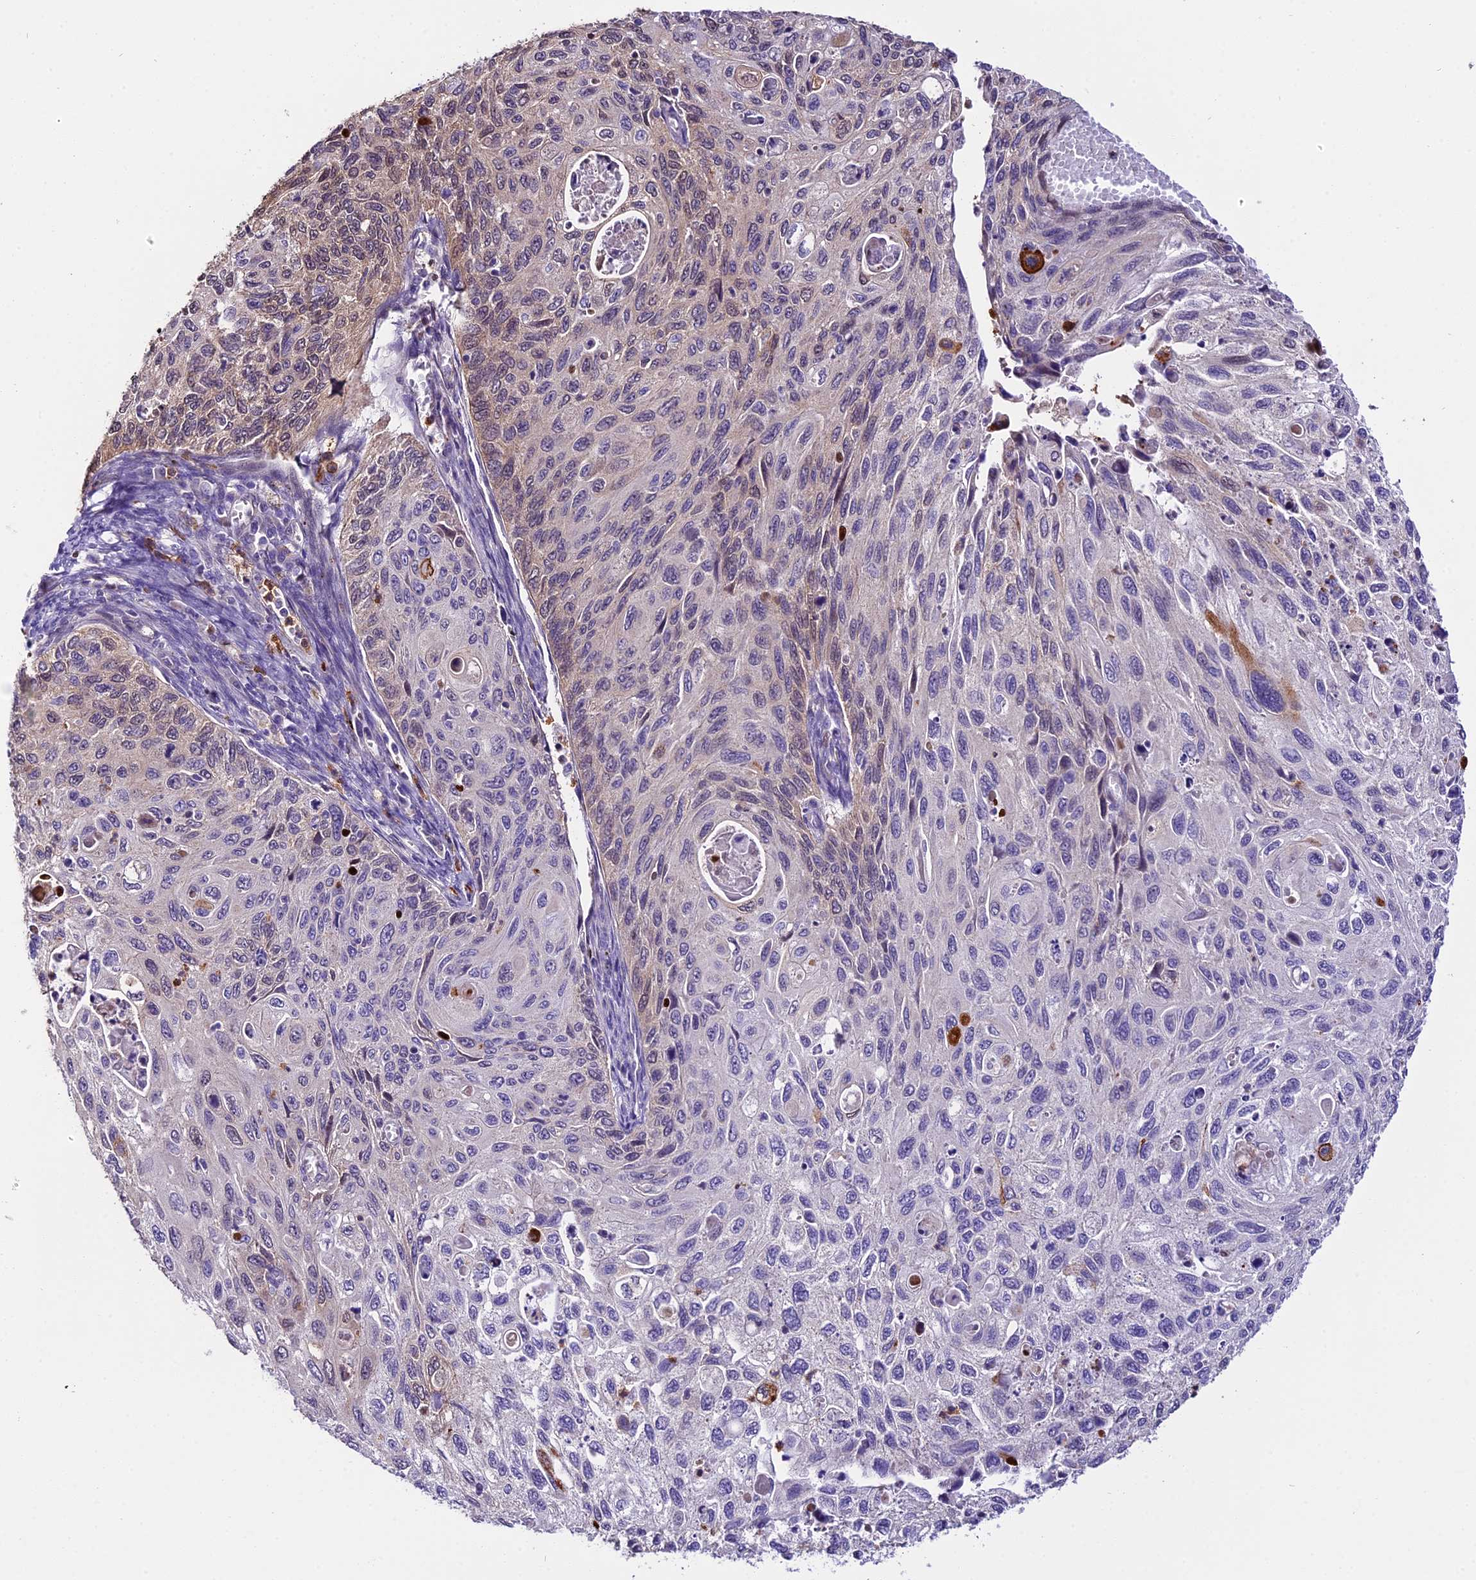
{"staining": {"intensity": "negative", "quantity": "none", "location": "none"}, "tissue": "cervical cancer", "cell_type": "Tumor cells", "image_type": "cancer", "snomed": [{"axis": "morphology", "description": "Squamous cell carcinoma, NOS"}, {"axis": "topography", "description": "Cervix"}], "caption": "Immunohistochemistry micrograph of neoplastic tissue: human cervical cancer stained with DAB (3,3'-diaminobenzidine) exhibits no significant protein expression in tumor cells.", "gene": "MAP3K7CL", "patient": {"sex": "female", "age": 70}}